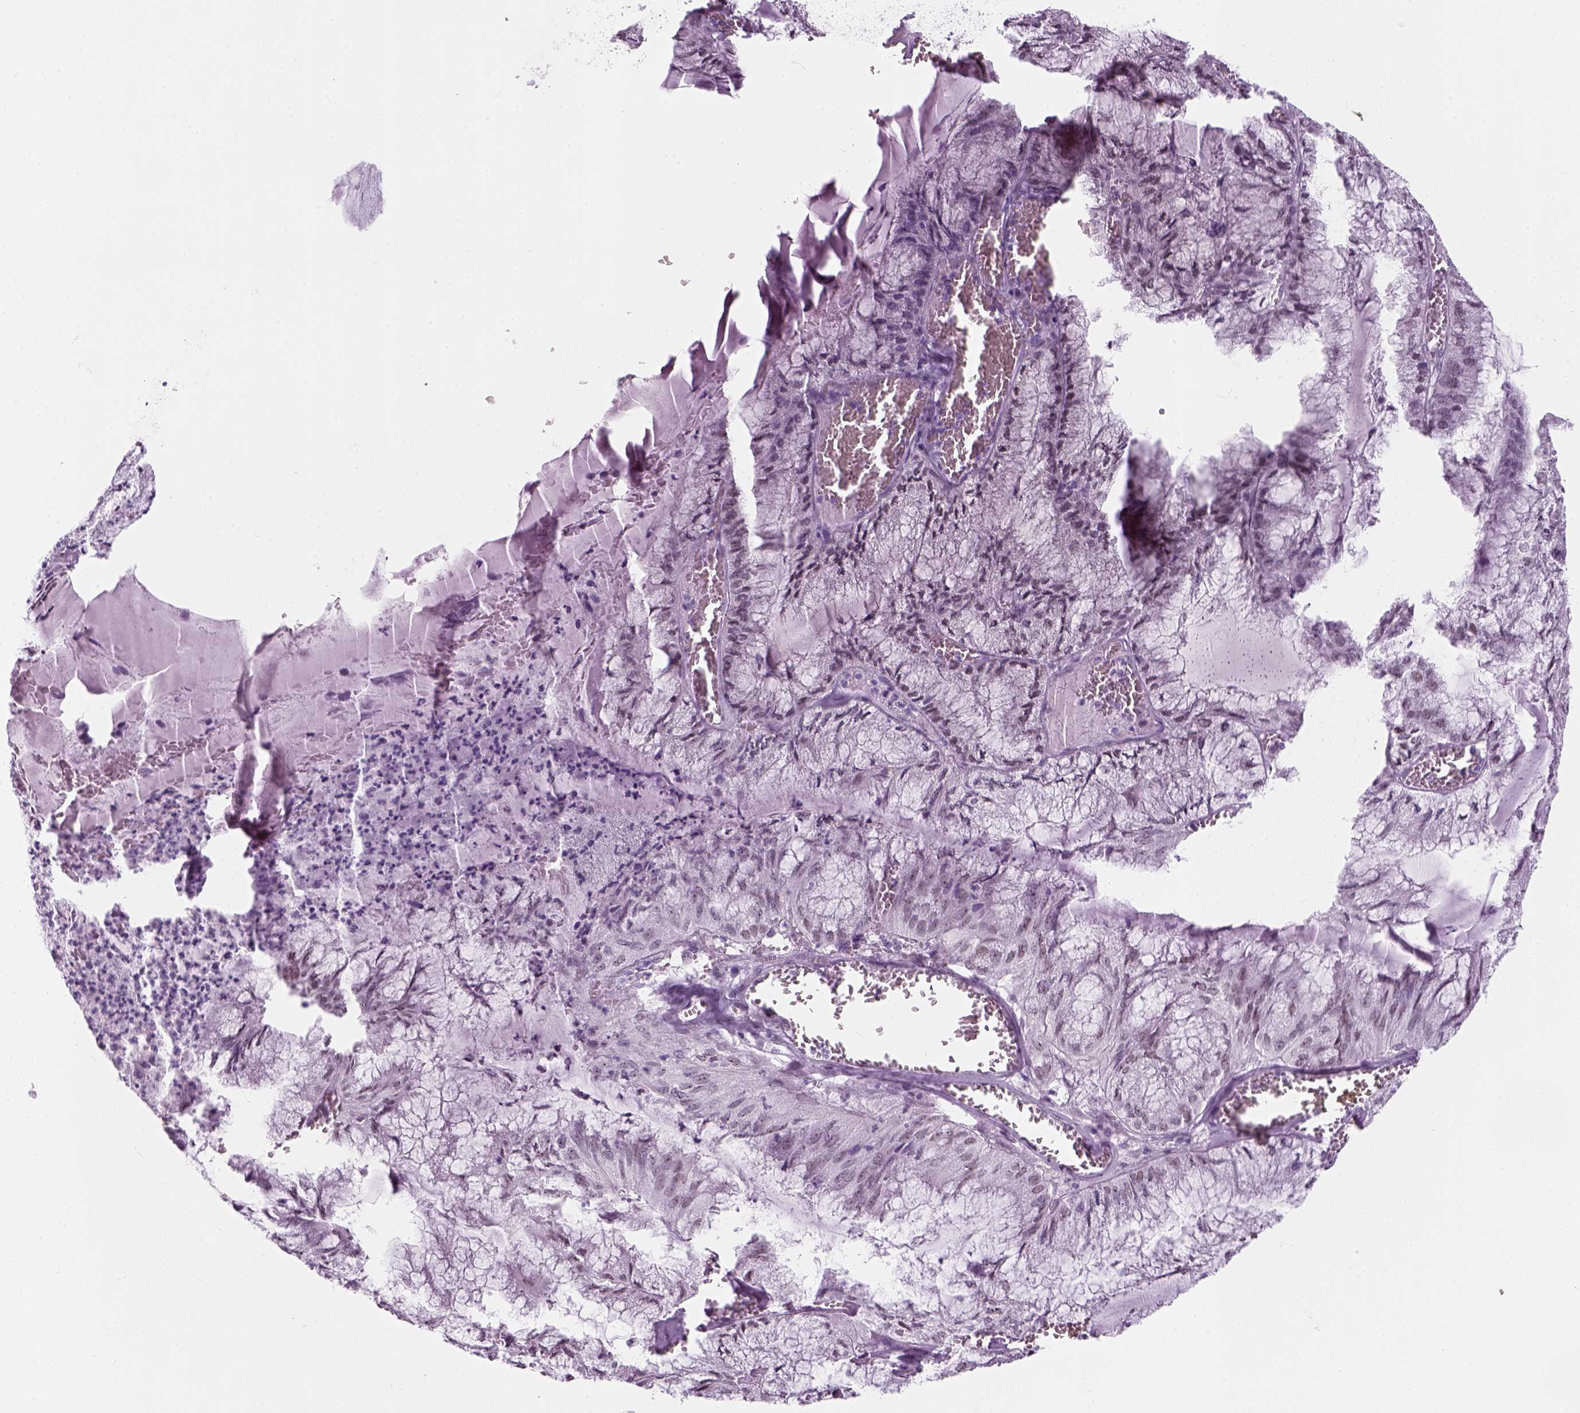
{"staining": {"intensity": "negative", "quantity": "none", "location": "none"}, "tissue": "endometrial cancer", "cell_type": "Tumor cells", "image_type": "cancer", "snomed": [{"axis": "morphology", "description": "Carcinoma, NOS"}, {"axis": "topography", "description": "Endometrium"}], "caption": "The photomicrograph shows no staining of tumor cells in endometrial carcinoma.", "gene": "ZNF865", "patient": {"sex": "female", "age": 62}}